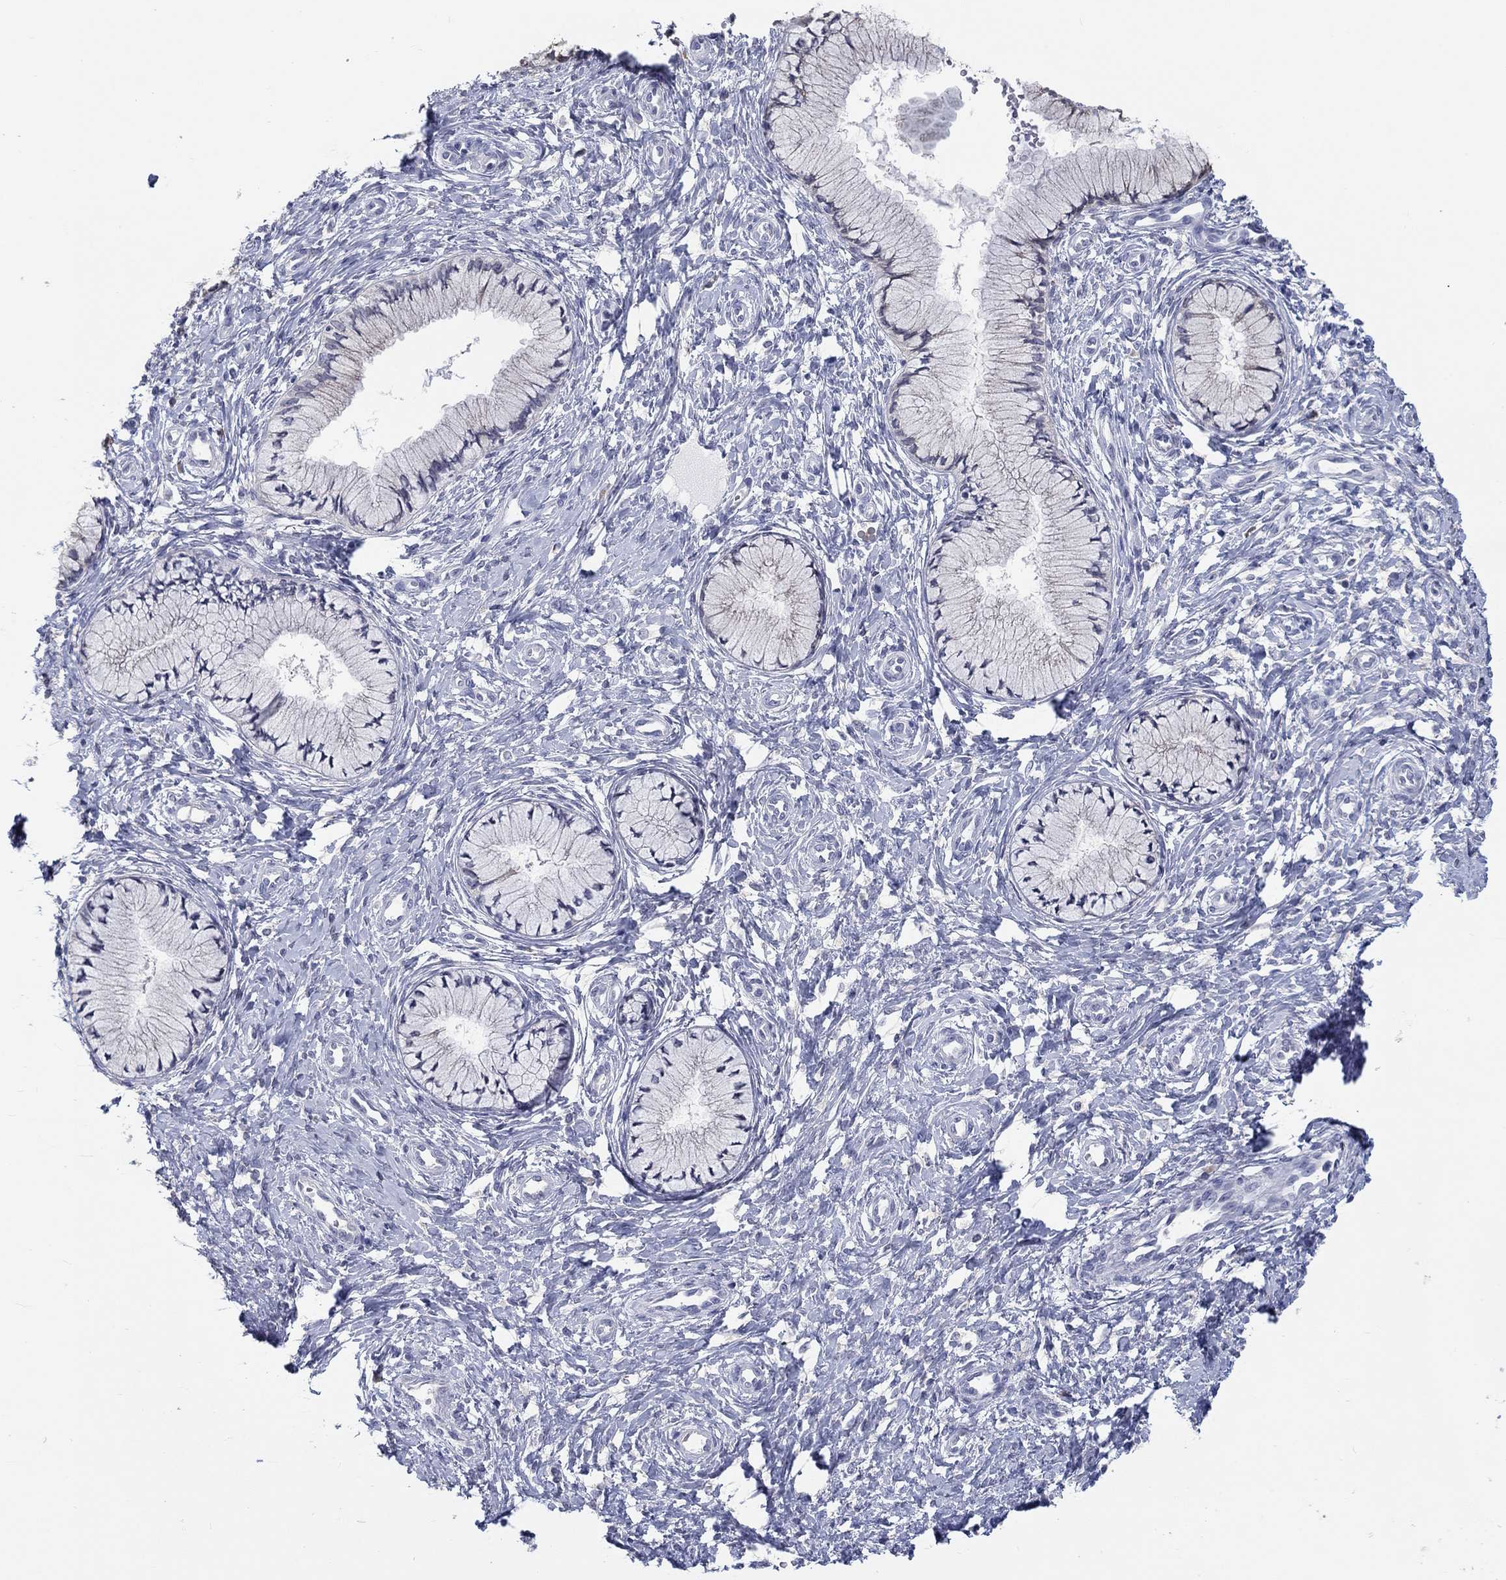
{"staining": {"intensity": "negative", "quantity": "none", "location": "none"}, "tissue": "cervix", "cell_type": "Glandular cells", "image_type": "normal", "snomed": [{"axis": "morphology", "description": "Normal tissue, NOS"}, {"axis": "topography", "description": "Cervix"}], "caption": "Protein analysis of unremarkable cervix shows no significant expression in glandular cells. The staining was performed using DAB to visualize the protein expression in brown, while the nuclei were stained in blue with hematoxylin (Magnification: 20x).", "gene": "LRRC4C", "patient": {"sex": "female", "age": 37}}